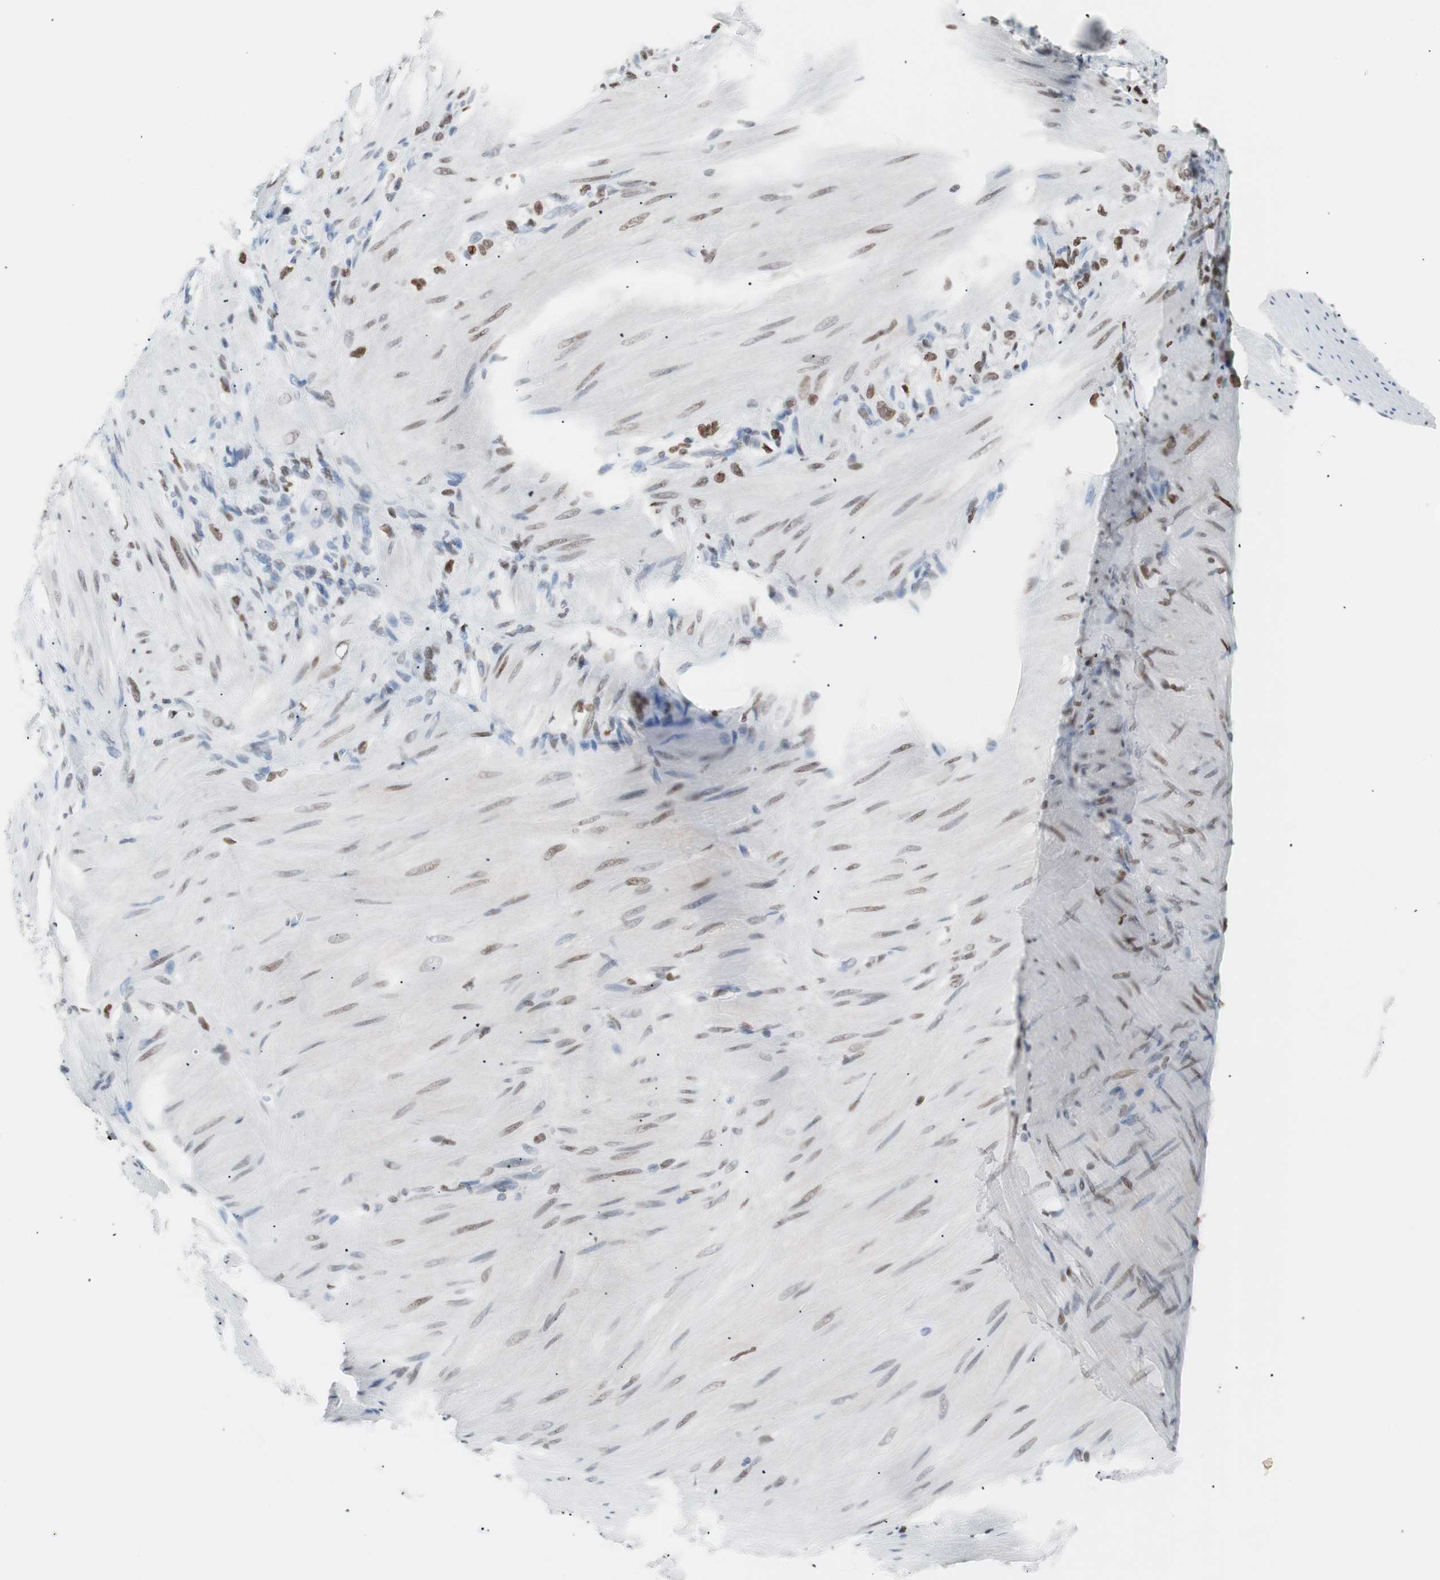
{"staining": {"intensity": "weak", "quantity": "<25%", "location": "nuclear"}, "tissue": "stomach cancer", "cell_type": "Tumor cells", "image_type": "cancer", "snomed": [{"axis": "morphology", "description": "Adenocarcinoma, NOS"}, {"axis": "topography", "description": "Stomach"}], "caption": "This is an IHC photomicrograph of human stomach adenocarcinoma. There is no staining in tumor cells.", "gene": "CEBPB", "patient": {"sex": "male", "age": 82}}